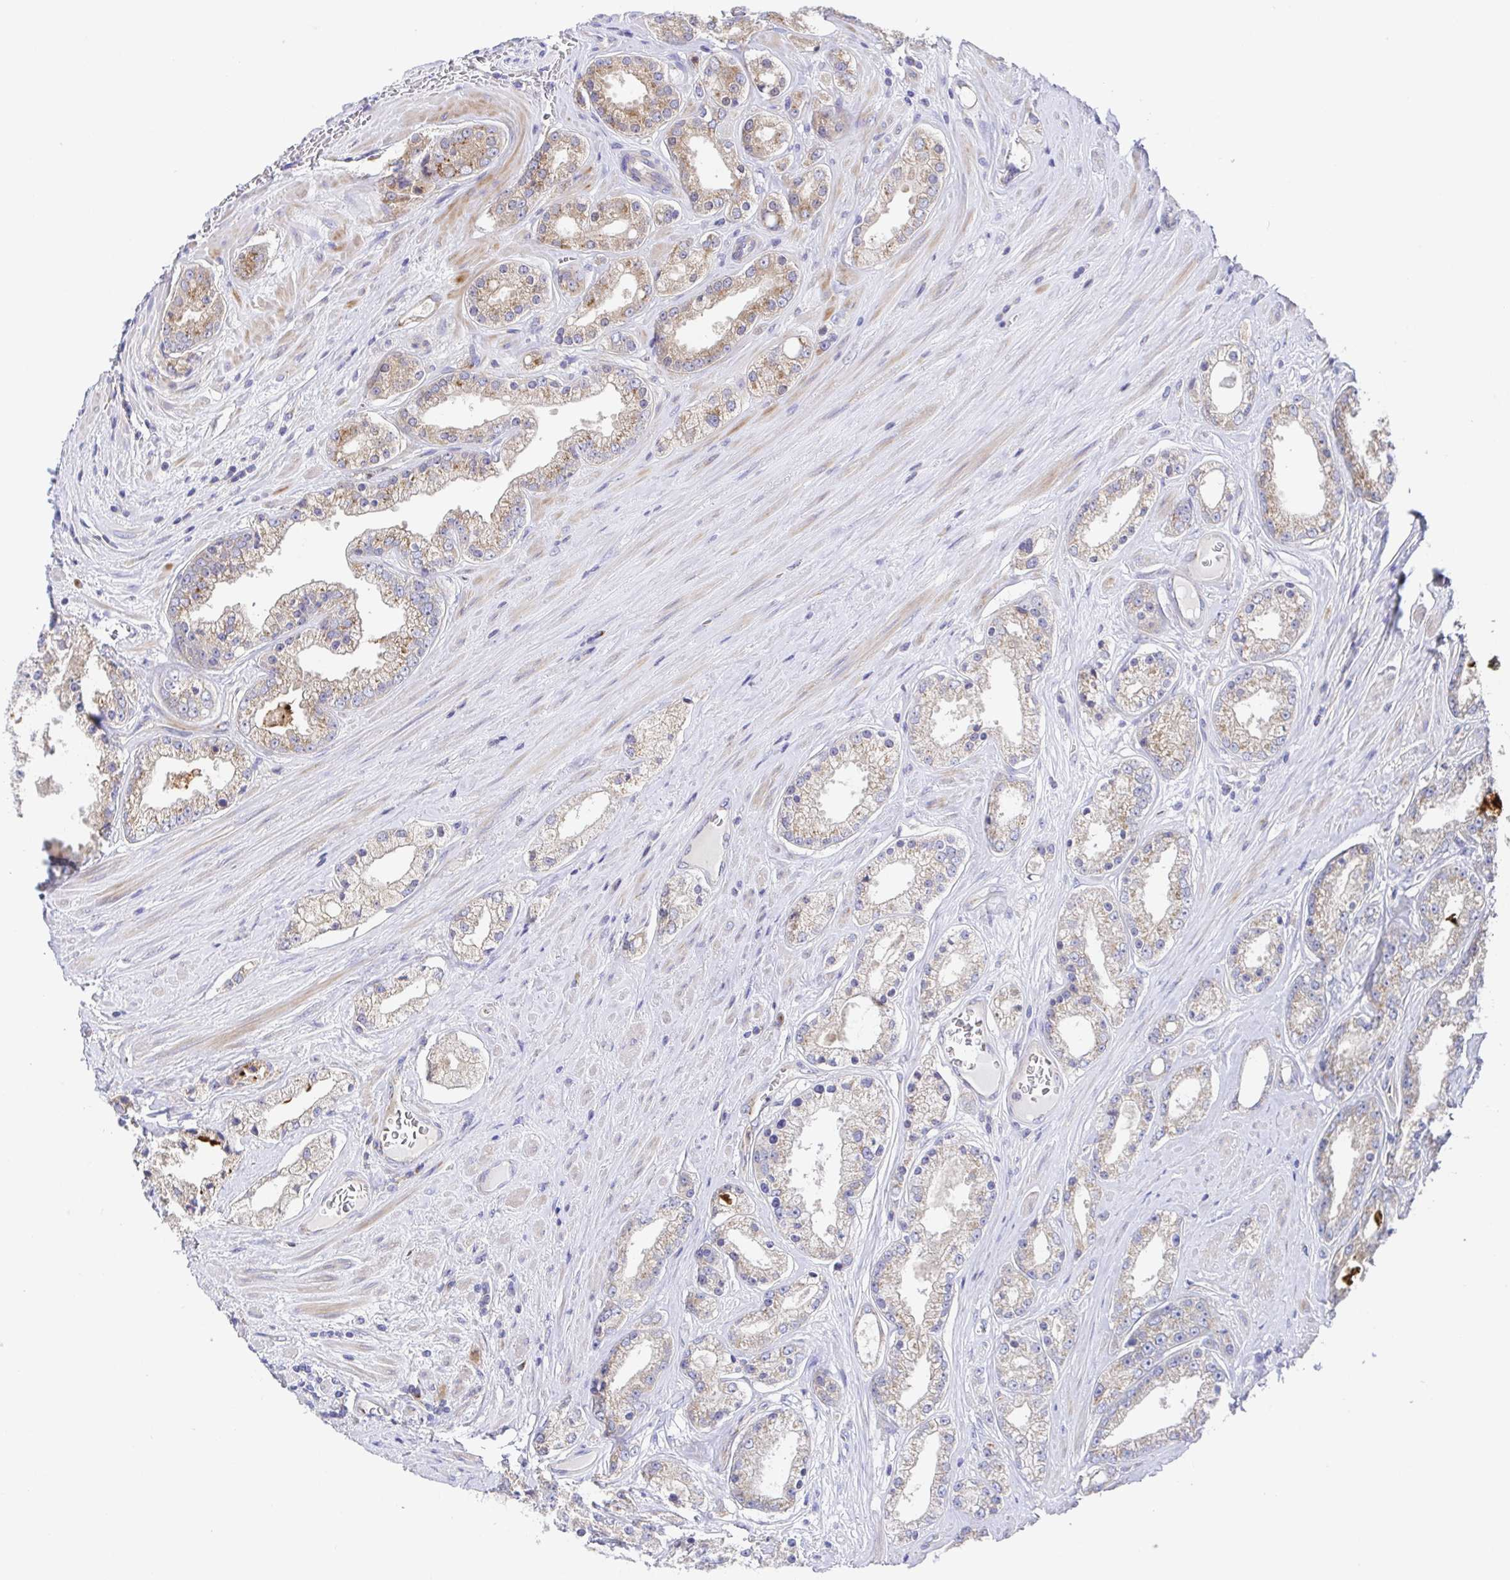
{"staining": {"intensity": "weak", "quantity": "<25%", "location": "cytoplasmic/membranous"}, "tissue": "prostate cancer", "cell_type": "Tumor cells", "image_type": "cancer", "snomed": [{"axis": "morphology", "description": "Adenocarcinoma, High grade"}, {"axis": "topography", "description": "Prostate"}], "caption": "This is an immunohistochemistry image of human adenocarcinoma (high-grade) (prostate). There is no positivity in tumor cells.", "gene": "GOLGA1", "patient": {"sex": "male", "age": 66}}